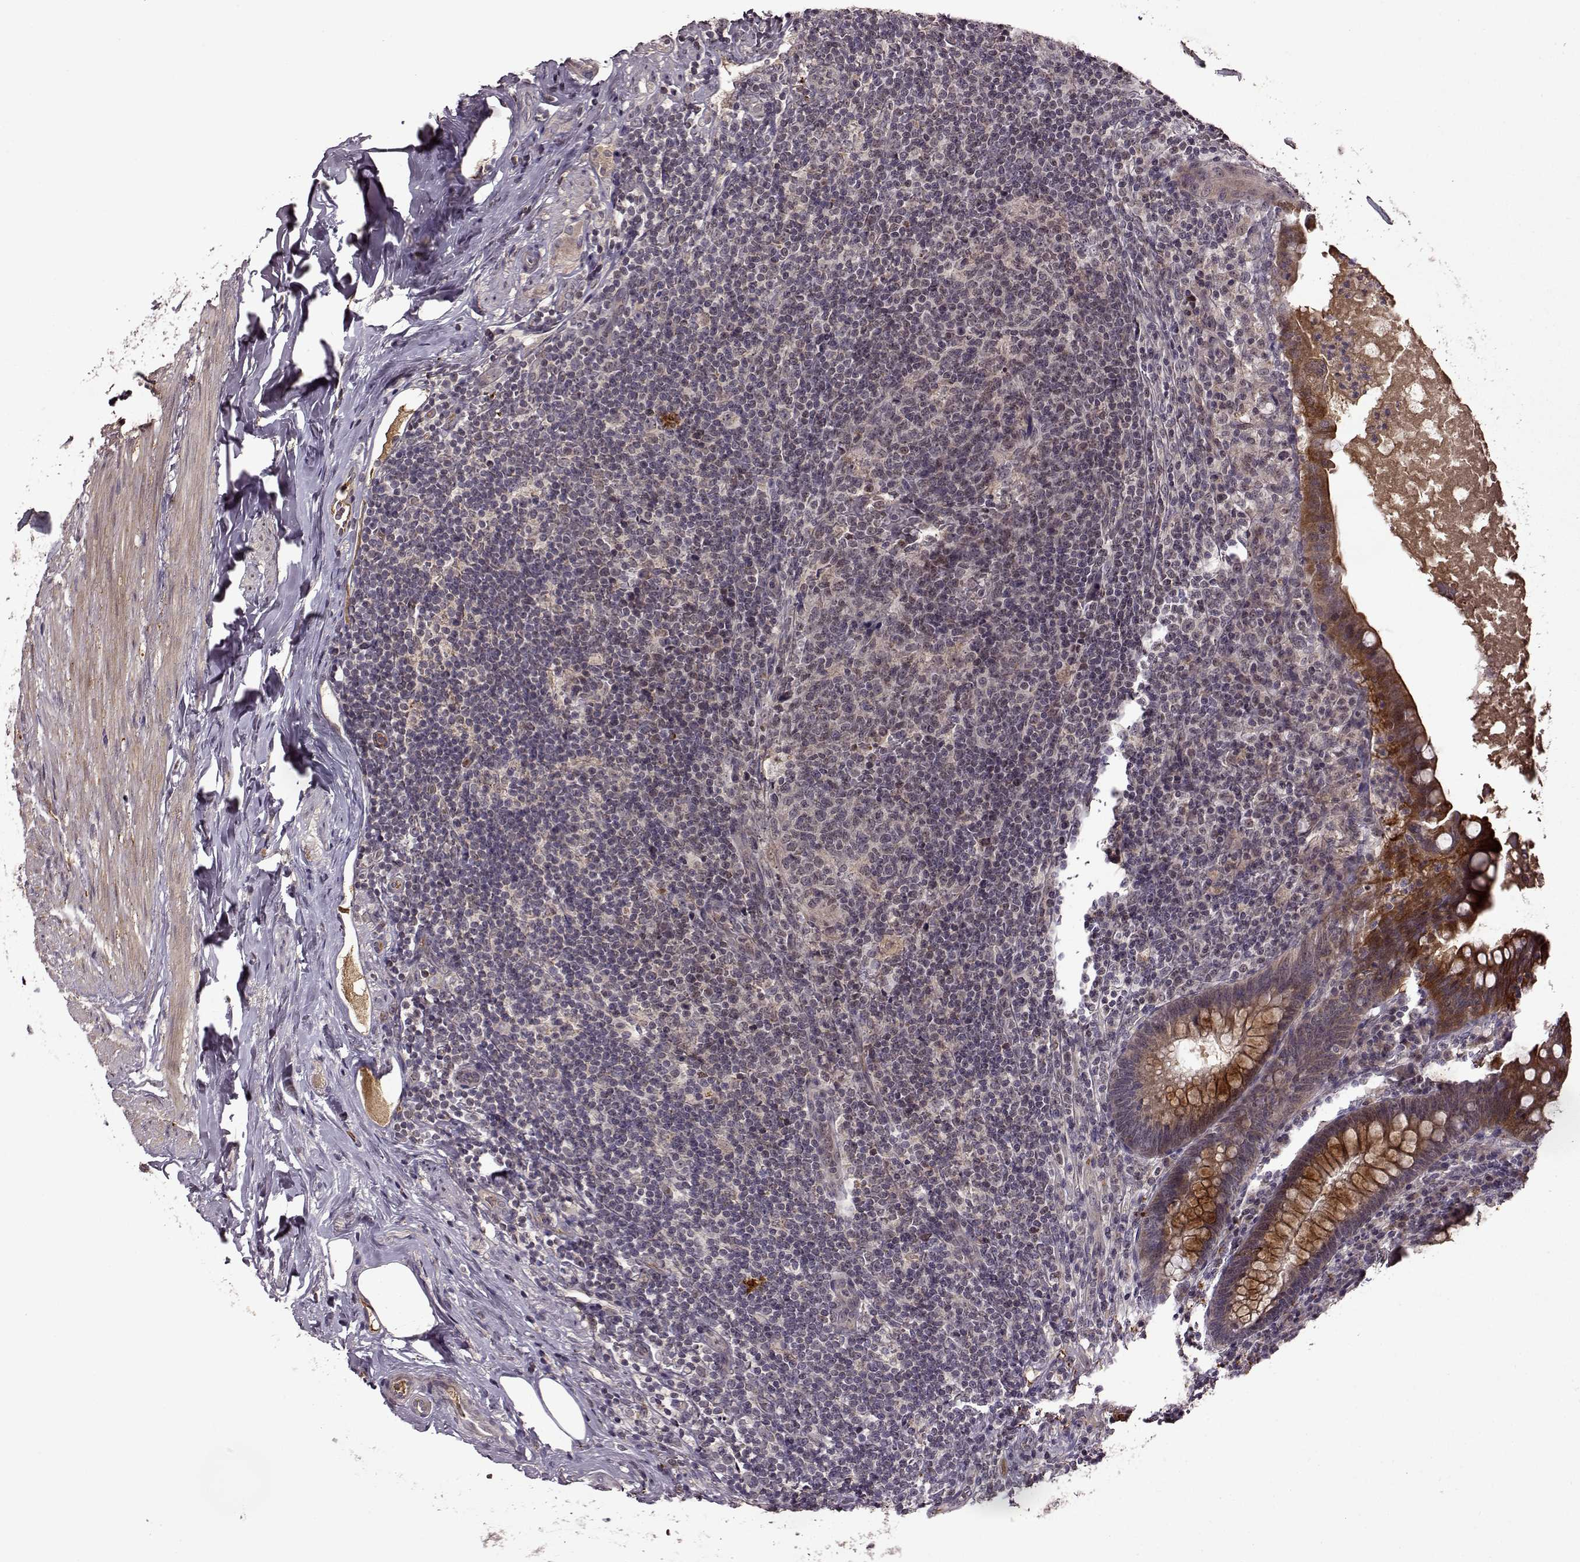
{"staining": {"intensity": "moderate", "quantity": ">75%", "location": "cytoplasmic/membranous"}, "tissue": "appendix", "cell_type": "Glandular cells", "image_type": "normal", "snomed": [{"axis": "morphology", "description": "Normal tissue, NOS"}, {"axis": "topography", "description": "Appendix"}], "caption": "Appendix stained for a protein demonstrates moderate cytoplasmic/membranous positivity in glandular cells. The staining is performed using DAB brown chromogen to label protein expression. The nuclei are counter-stained blue using hematoxylin.", "gene": "MAIP1", "patient": {"sex": "male", "age": 47}}